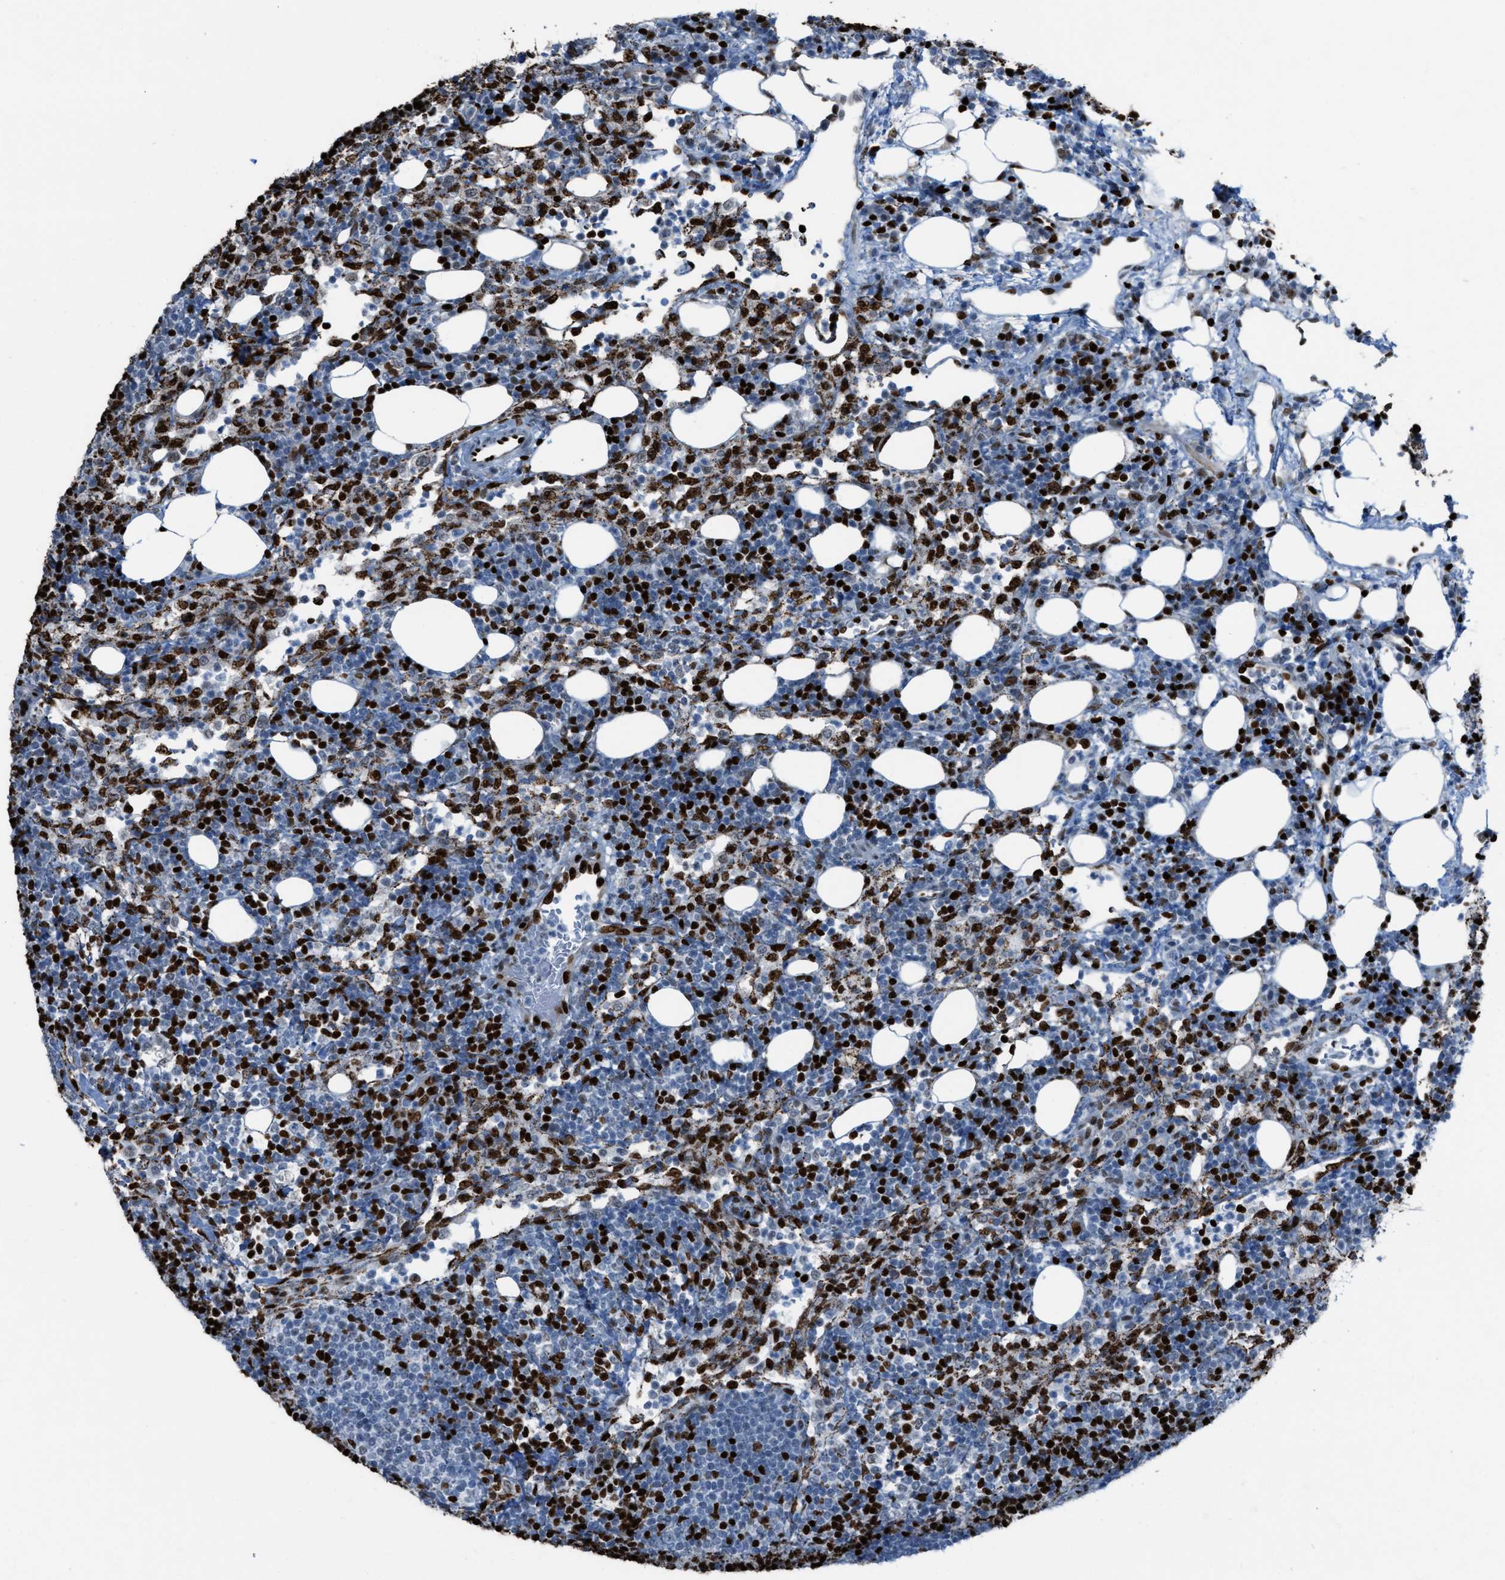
{"staining": {"intensity": "strong", "quantity": "<25%", "location": "nuclear"}, "tissue": "lymph node", "cell_type": "Germinal center cells", "image_type": "normal", "snomed": [{"axis": "morphology", "description": "Normal tissue, NOS"}, {"axis": "morphology", "description": "Carcinoid, malignant, NOS"}, {"axis": "topography", "description": "Lymph node"}], "caption": "Approximately <25% of germinal center cells in normal lymph node show strong nuclear protein positivity as visualized by brown immunohistochemical staining.", "gene": "SLFN5", "patient": {"sex": "male", "age": 47}}